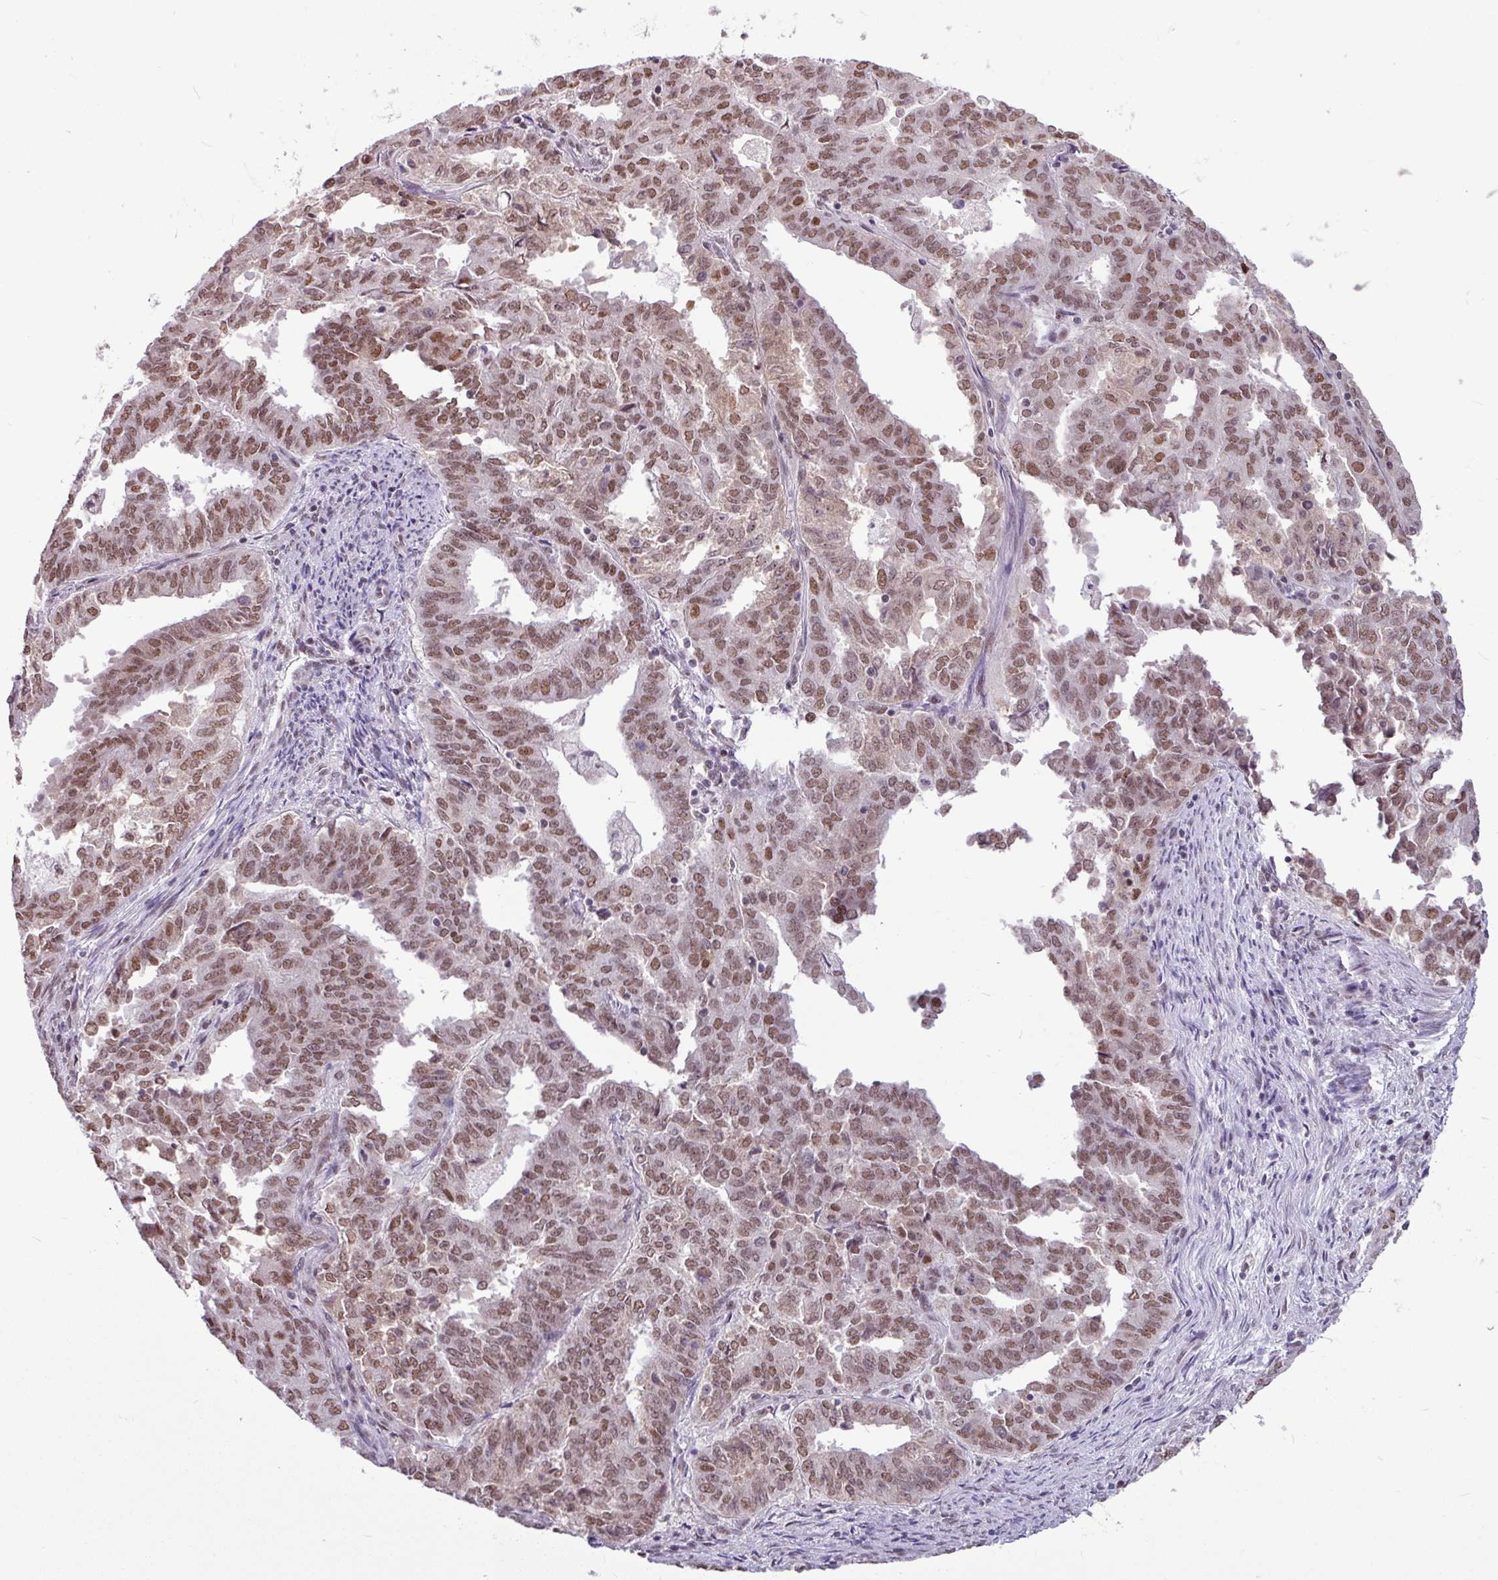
{"staining": {"intensity": "moderate", "quantity": ">75%", "location": "nuclear"}, "tissue": "endometrial cancer", "cell_type": "Tumor cells", "image_type": "cancer", "snomed": [{"axis": "morphology", "description": "Adenocarcinoma, NOS"}, {"axis": "topography", "description": "Endometrium"}], "caption": "Adenocarcinoma (endometrial) tissue exhibits moderate nuclear positivity in about >75% of tumor cells, visualized by immunohistochemistry. (DAB IHC with brightfield microscopy, high magnification).", "gene": "TDG", "patient": {"sex": "female", "age": 72}}